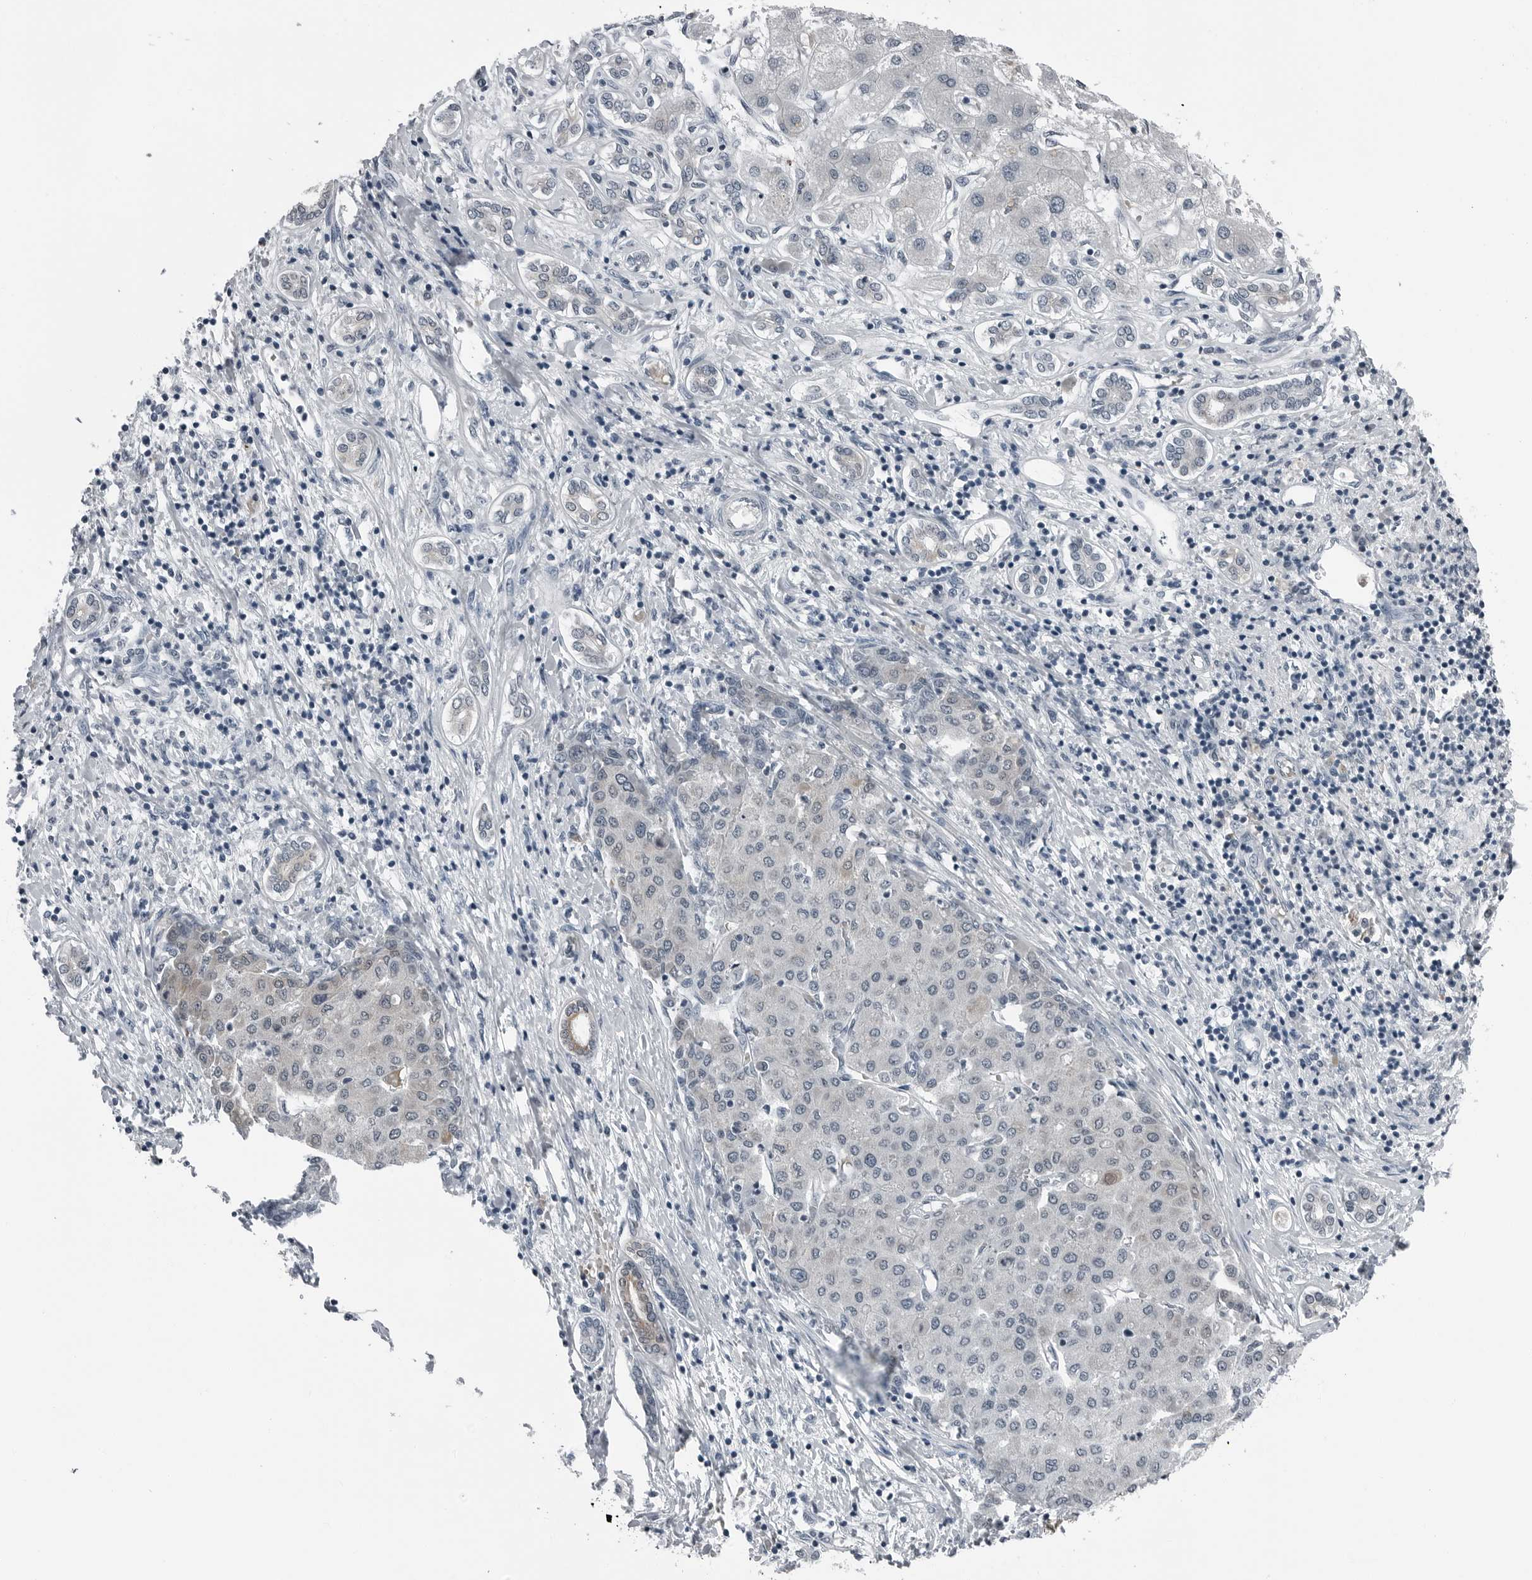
{"staining": {"intensity": "negative", "quantity": "none", "location": "none"}, "tissue": "liver cancer", "cell_type": "Tumor cells", "image_type": "cancer", "snomed": [{"axis": "morphology", "description": "Carcinoma, Hepatocellular, NOS"}, {"axis": "topography", "description": "Liver"}], "caption": "The micrograph shows no staining of tumor cells in liver cancer. (DAB IHC visualized using brightfield microscopy, high magnification).", "gene": "SPINK1", "patient": {"sex": "male", "age": 65}}